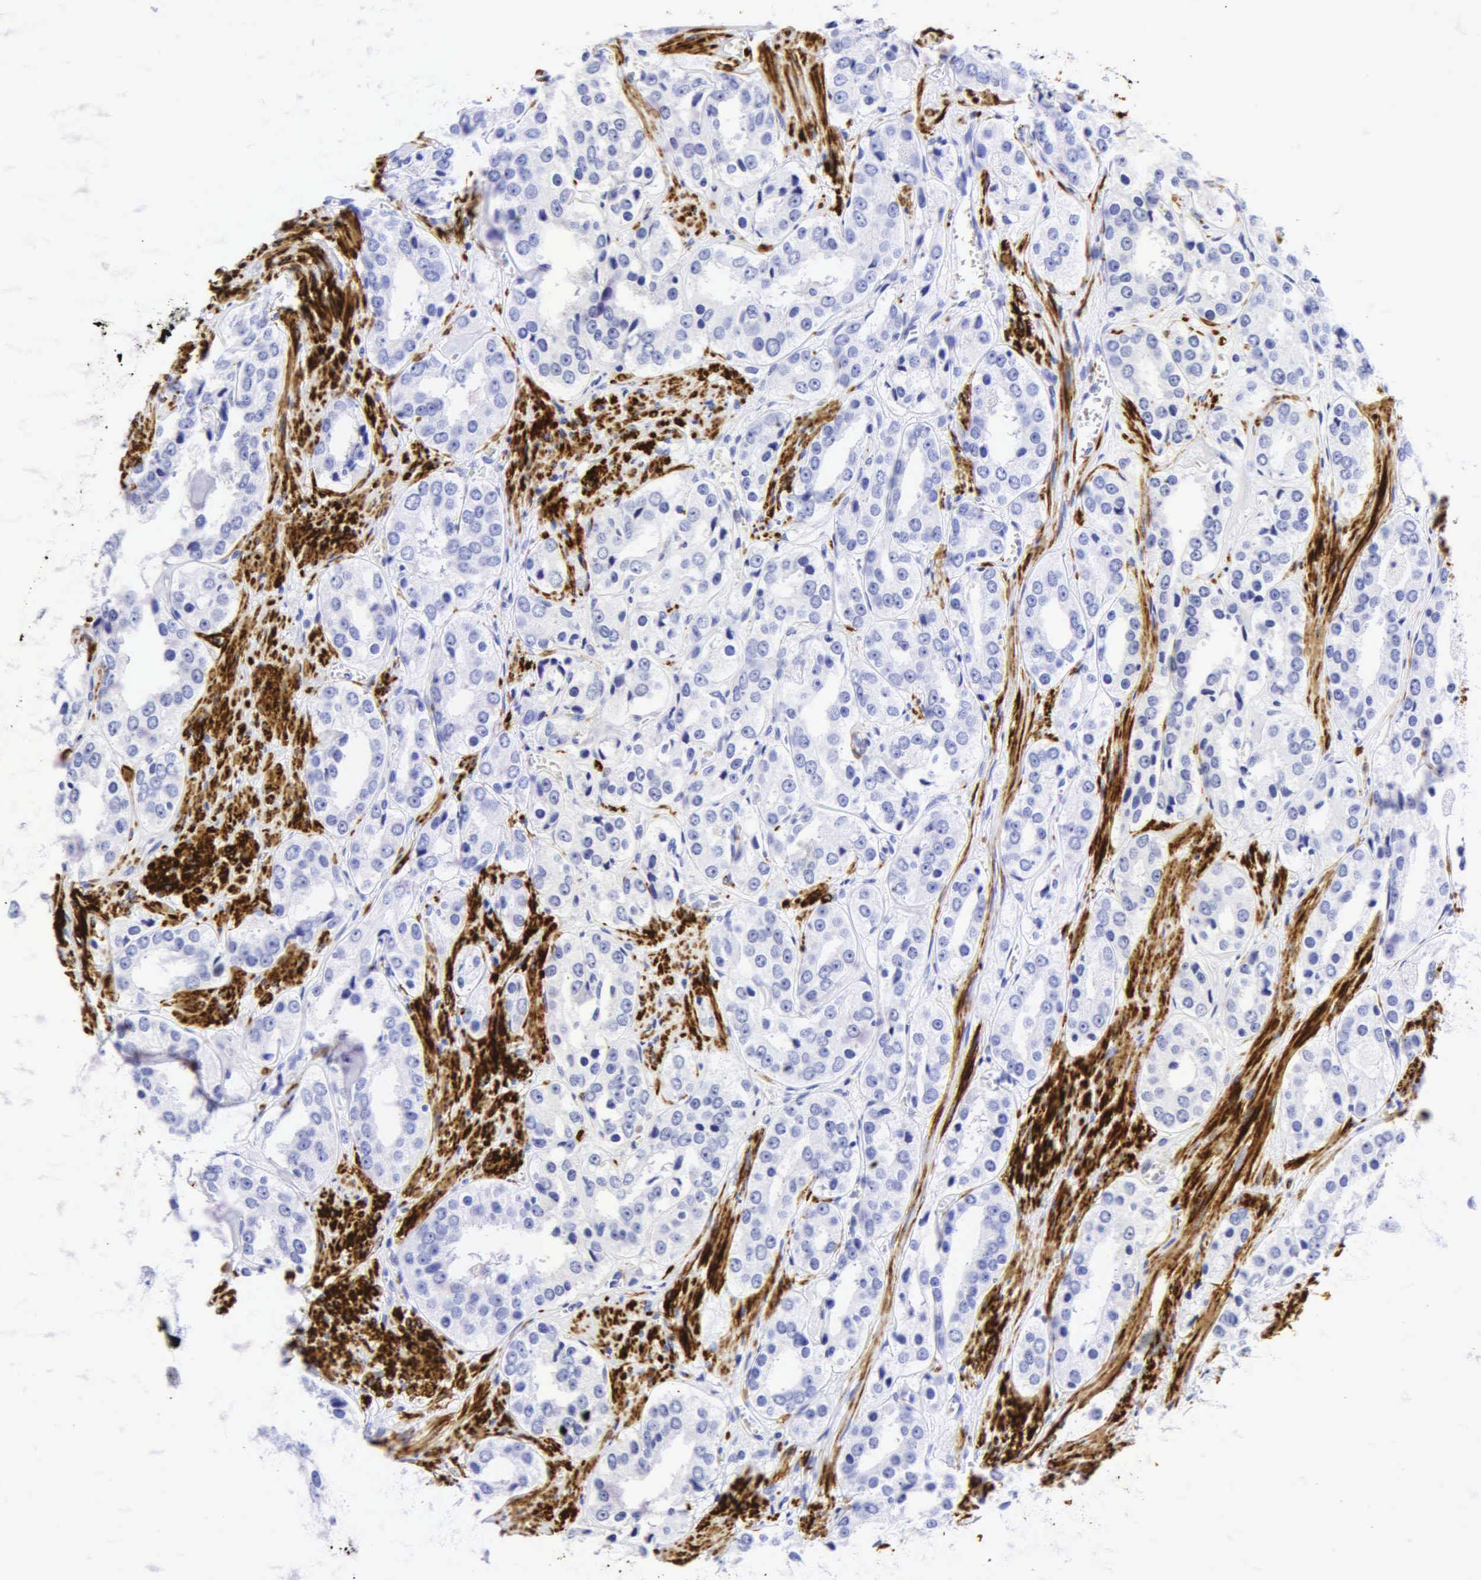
{"staining": {"intensity": "negative", "quantity": "none", "location": "none"}, "tissue": "prostate cancer", "cell_type": "Tumor cells", "image_type": "cancer", "snomed": [{"axis": "morphology", "description": "Adenocarcinoma, Medium grade"}, {"axis": "topography", "description": "Prostate"}], "caption": "There is no significant expression in tumor cells of prostate cancer. Brightfield microscopy of immunohistochemistry (IHC) stained with DAB (brown) and hematoxylin (blue), captured at high magnification.", "gene": "DES", "patient": {"sex": "male", "age": 73}}